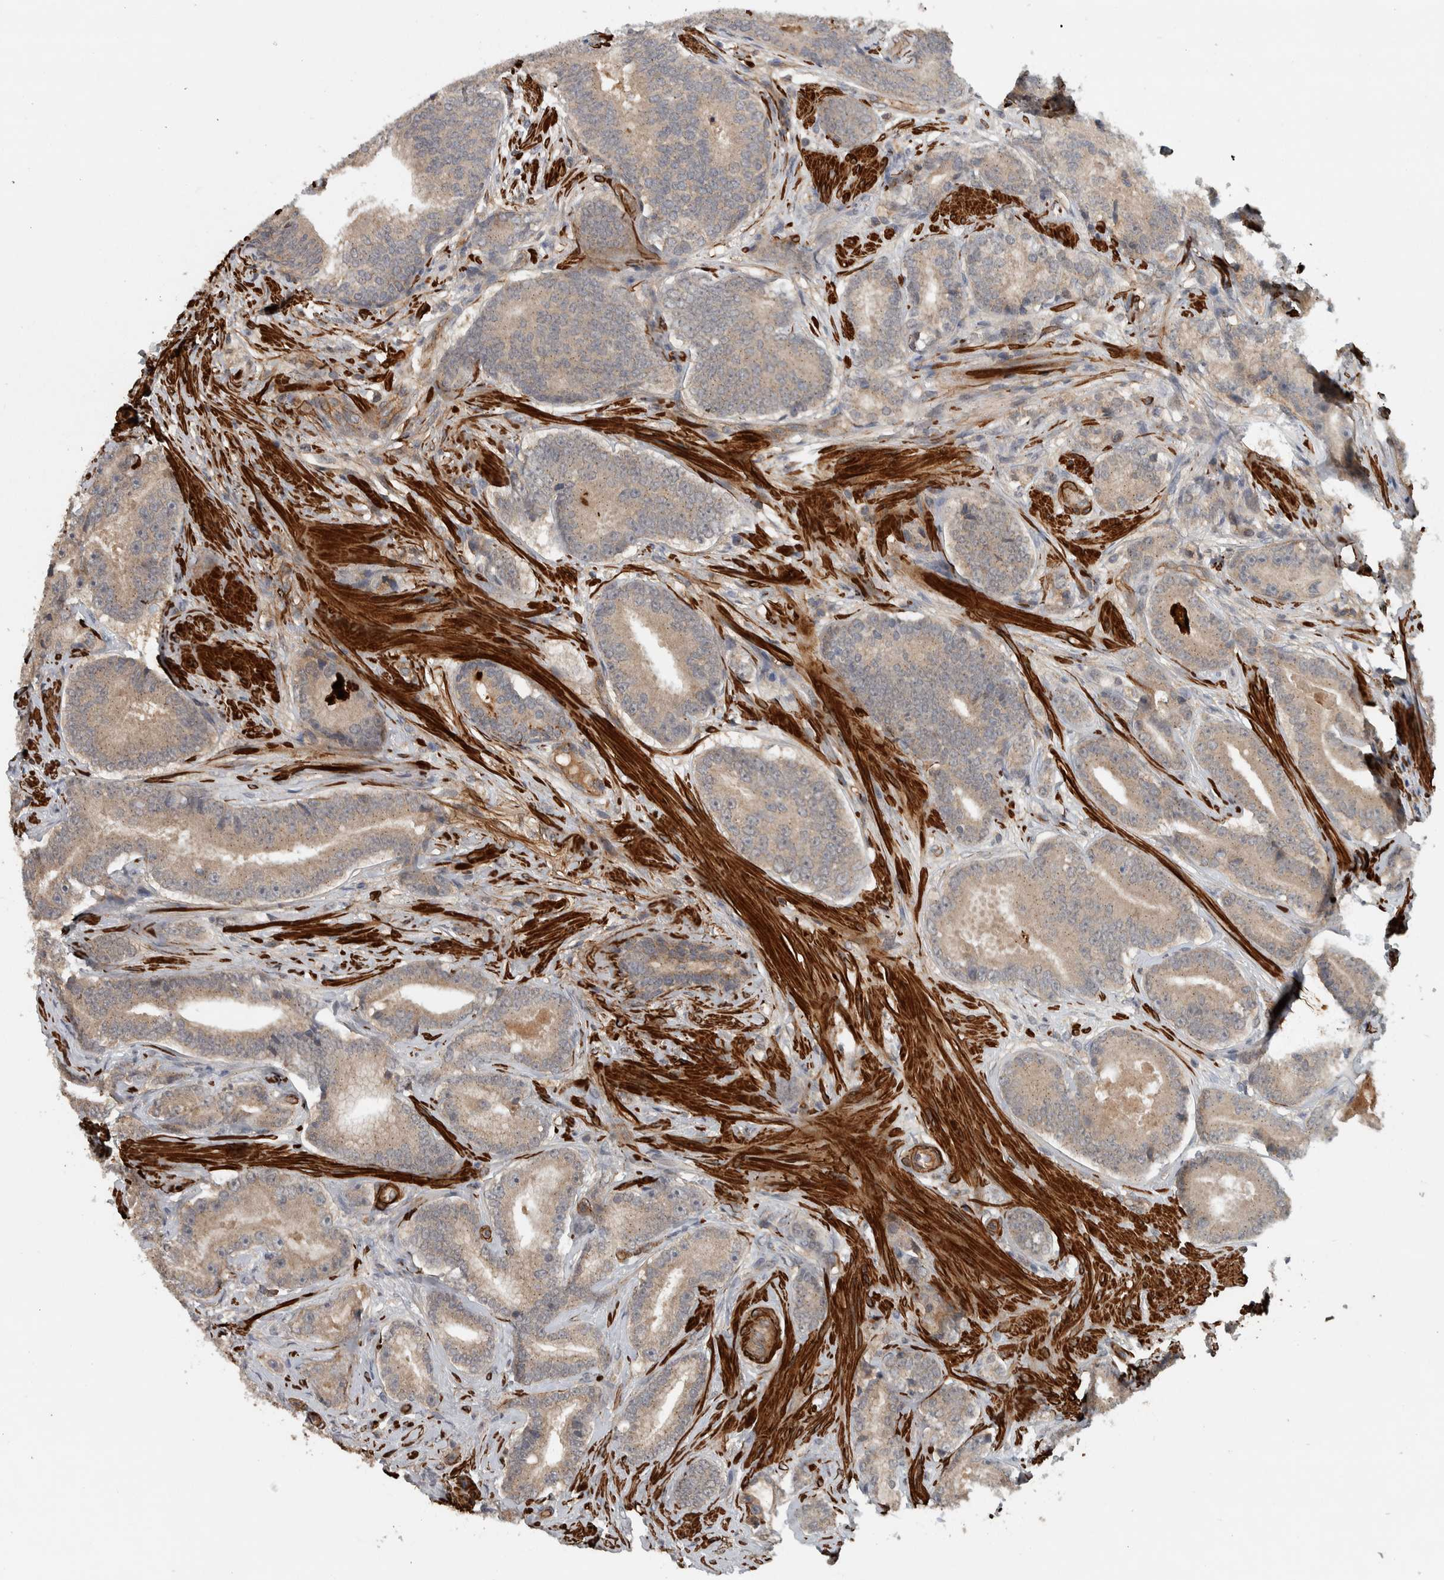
{"staining": {"intensity": "weak", "quantity": ">75%", "location": "cytoplasmic/membranous"}, "tissue": "prostate cancer", "cell_type": "Tumor cells", "image_type": "cancer", "snomed": [{"axis": "morphology", "description": "Adenocarcinoma, High grade"}, {"axis": "topography", "description": "Prostate"}], "caption": "Prostate cancer (adenocarcinoma (high-grade)) stained with DAB immunohistochemistry (IHC) shows low levels of weak cytoplasmic/membranous staining in about >75% of tumor cells.", "gene": "LBHD1", "patient": {"sex": "male", "age": 55}}